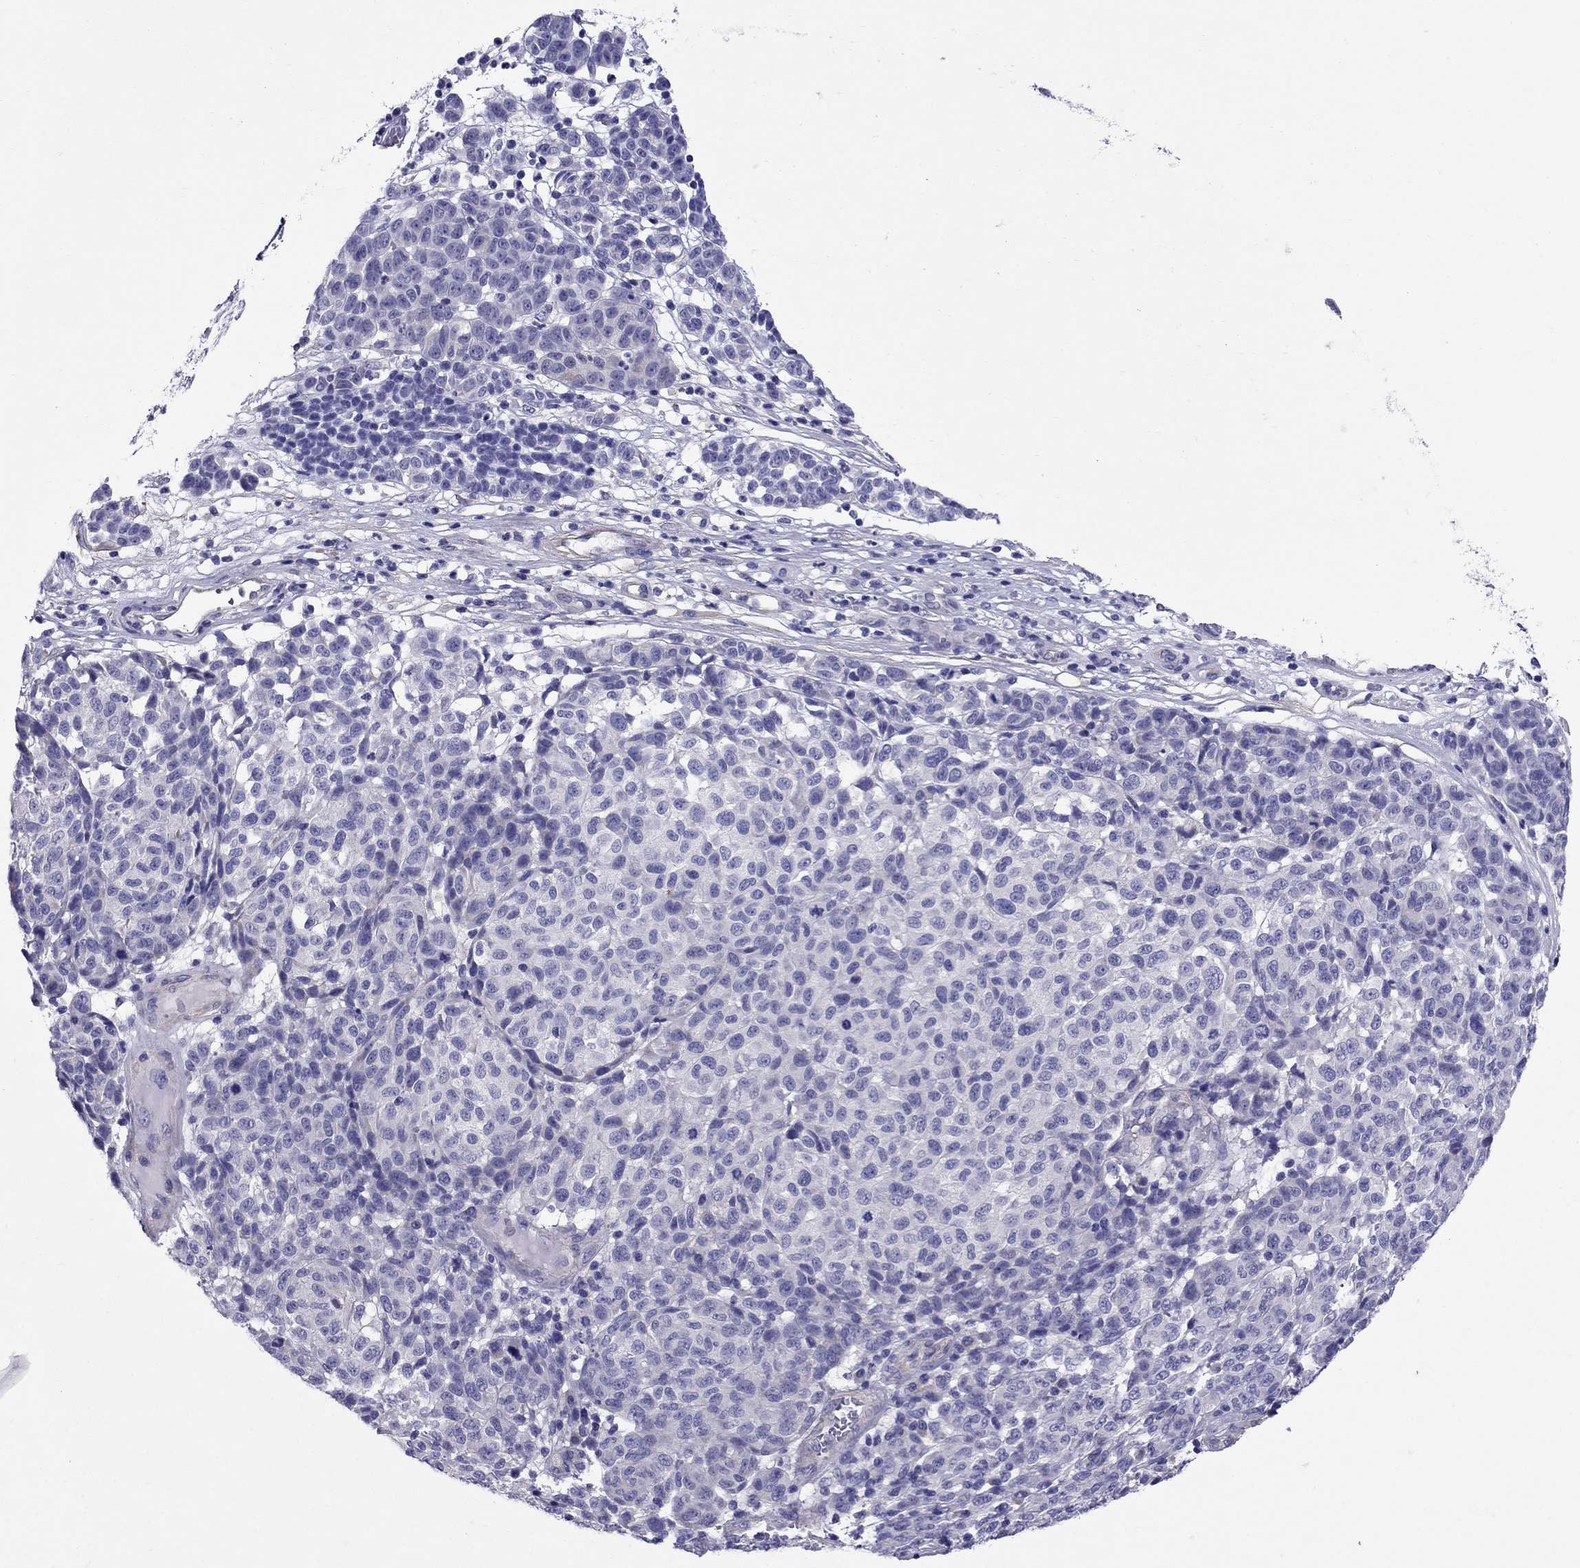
{"staining": {"intensity": "negative", "quantity": "none", "location": "none"}, "tissue": "melanoma", "cell_type": "Tumor cells", "image_type": "cancer", "snomed": [{"axis": "morphology", "description": "Malignant melanoma, NOS"}, {"axis": "topography", "description": "Skin"}], "caption": "Tumor cells show no significant protein expression in malignant melanoma.", "gene": "GPR50", "patient": {"sex": "male", "age": 59}}